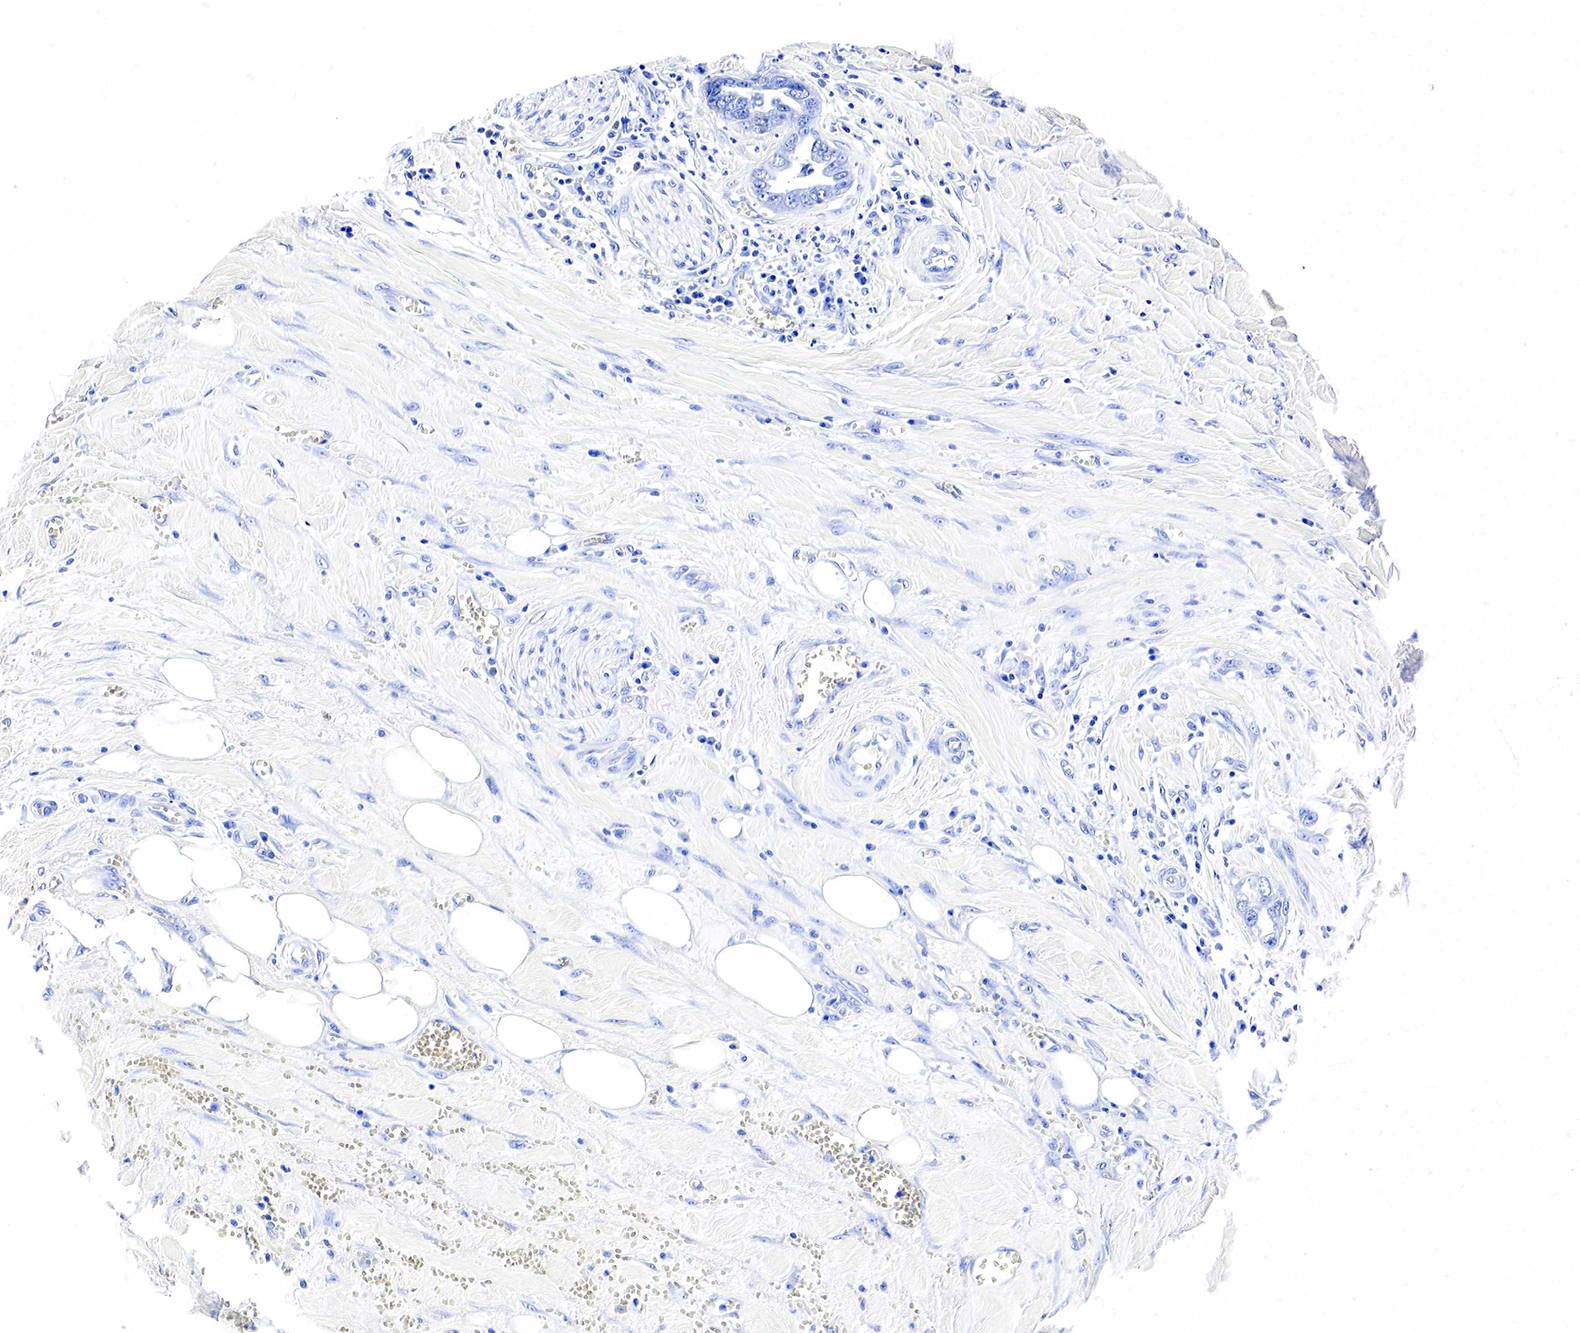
{"staining": {"intensity": "negative", "quantity": "none", "location": "none"}, "tissue": "pancreatic cancer", "cell_type": "Tumor cells", "image_type": "cancer", "snomed": [{"axis": "morphology", "description": "Adenocarcinoma, NOS"}, {"axis": "topography", "description": "Pancreas"}], "caption": "There is no significant staining in tumor cells of pancreatic cancer (adenocarcinoma).", "gene": "ACP3", "patient": {"sex": "male", "age": 69}}